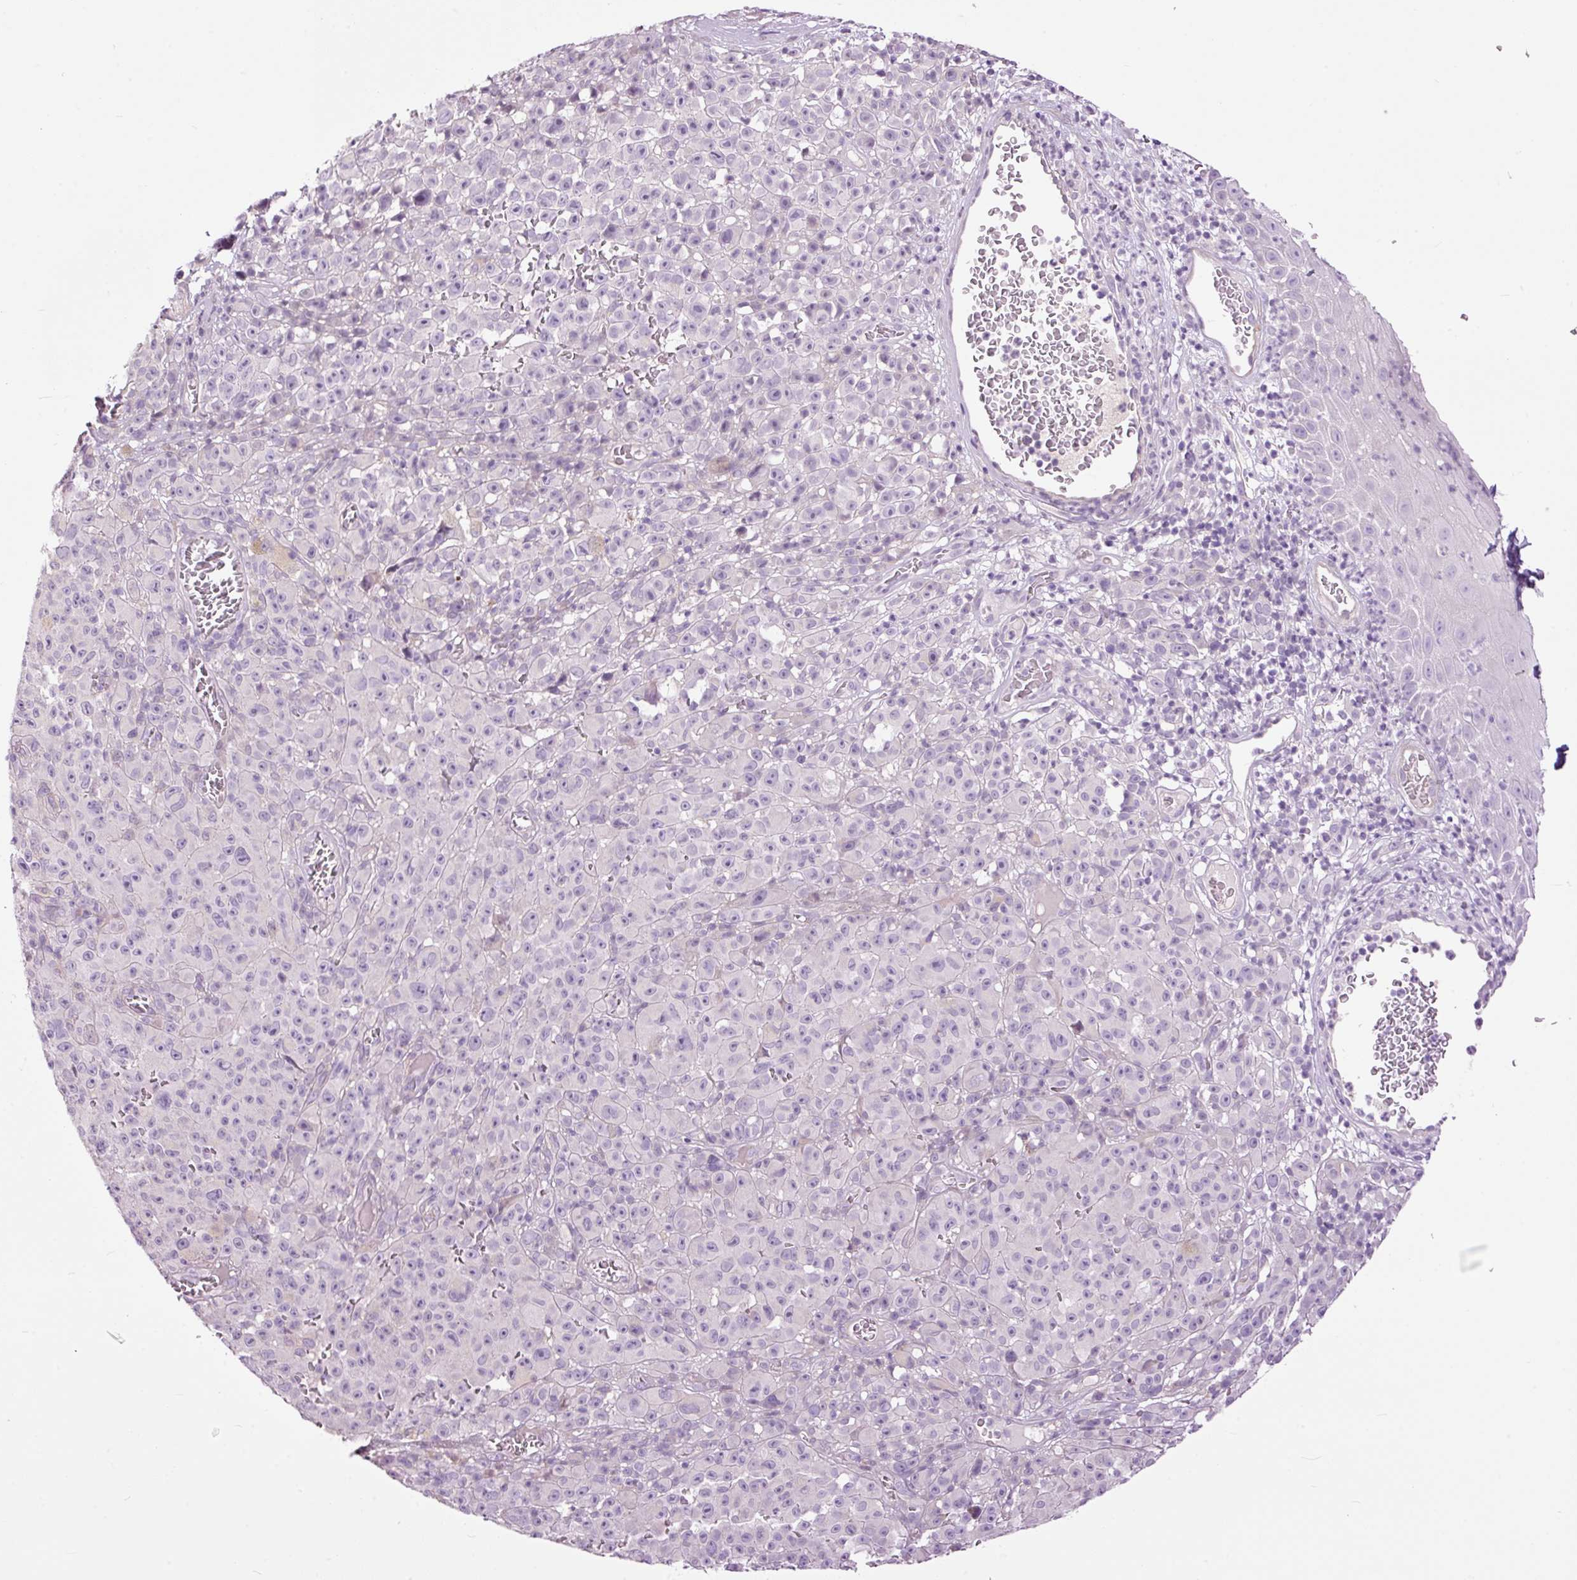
{"staining": {"intensity": "negative", "quantity": "none", "location": "none"}, "tissue": "melanoma", "cell_type": "Tumor cells", "image_type": "cancer", "snomed": [{"axis": "morphology", "description": "Malignant melanoma, NOS"}, {"axis": "topography", "description": "Skin"}], "caption": "An immunohistochemistry histopathology image of melanoma is shown. There is no staining in tumor cells of melanoma. (DAB immunohistochemistry visualized using brightfield microscopy, high magnification).", "gene": "FCRL4", "patient": {"sex": "female", "age": 82}}